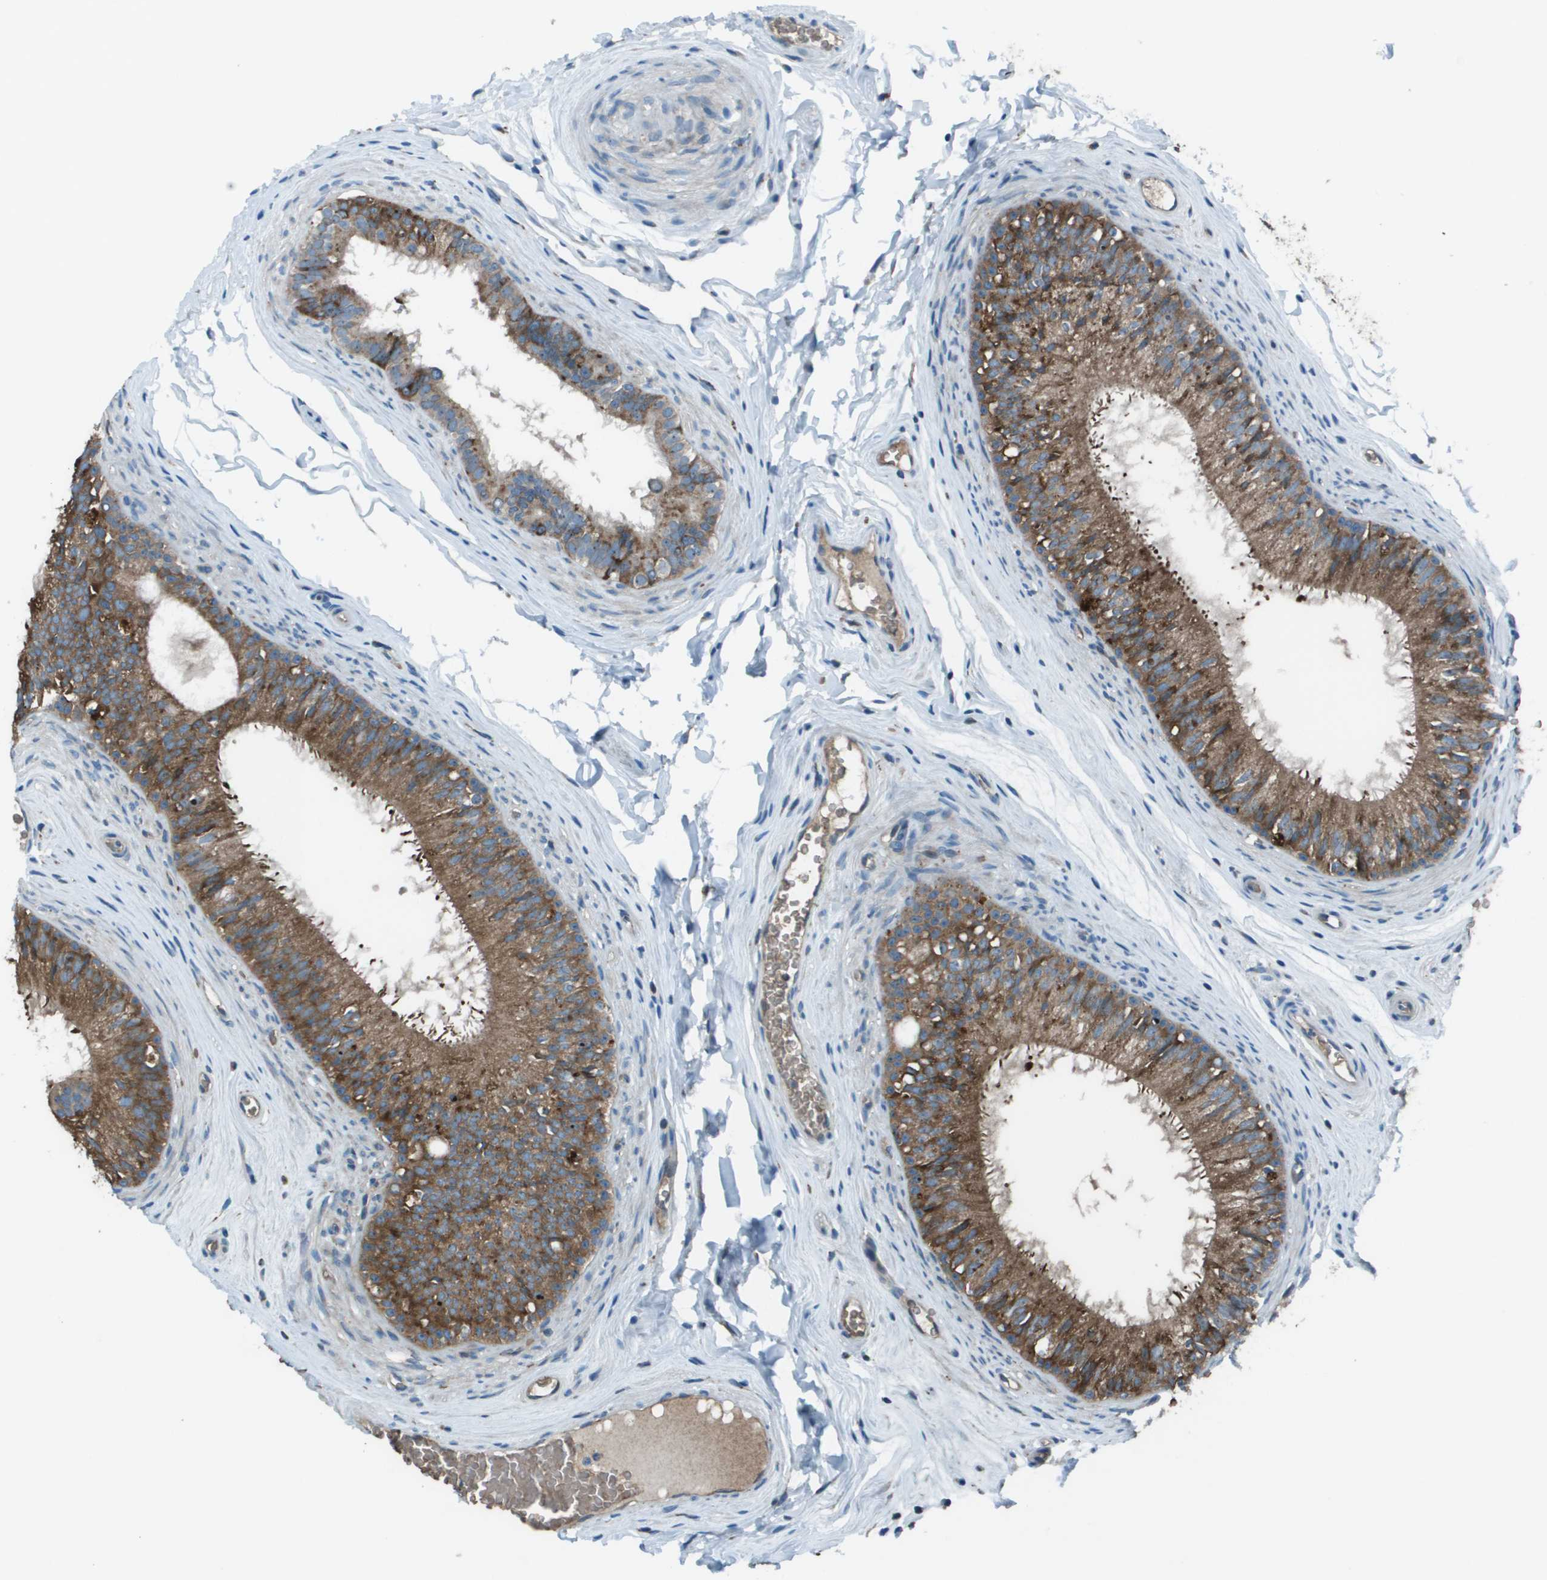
{"staining": {"intensity": "moderate", "quantity": ">75%", "location": "cytoplasmic/membranous"}, "tissue": "epididymis", "cell_type": "Glandular cells", "image_type": "normal", "snomed": [{"axis": "morphology", "description": "Normal tissue, NOS"}, {"axis": "topography", "description": "Testis"}, {"axis": "topography", "description": "Epididymis"}], "caption": "Immunohistochemistry histopathology image of benign epididymis: epididymis stained using IHC reveals medium levels of moderate protein expression localized specifically in the cytoplasmic/membranous of glandular cells, appearing as a cytoplasmic/membranous brown color.", "gene": "UTS2", "patient": {"sex": "male", "age": 36}}